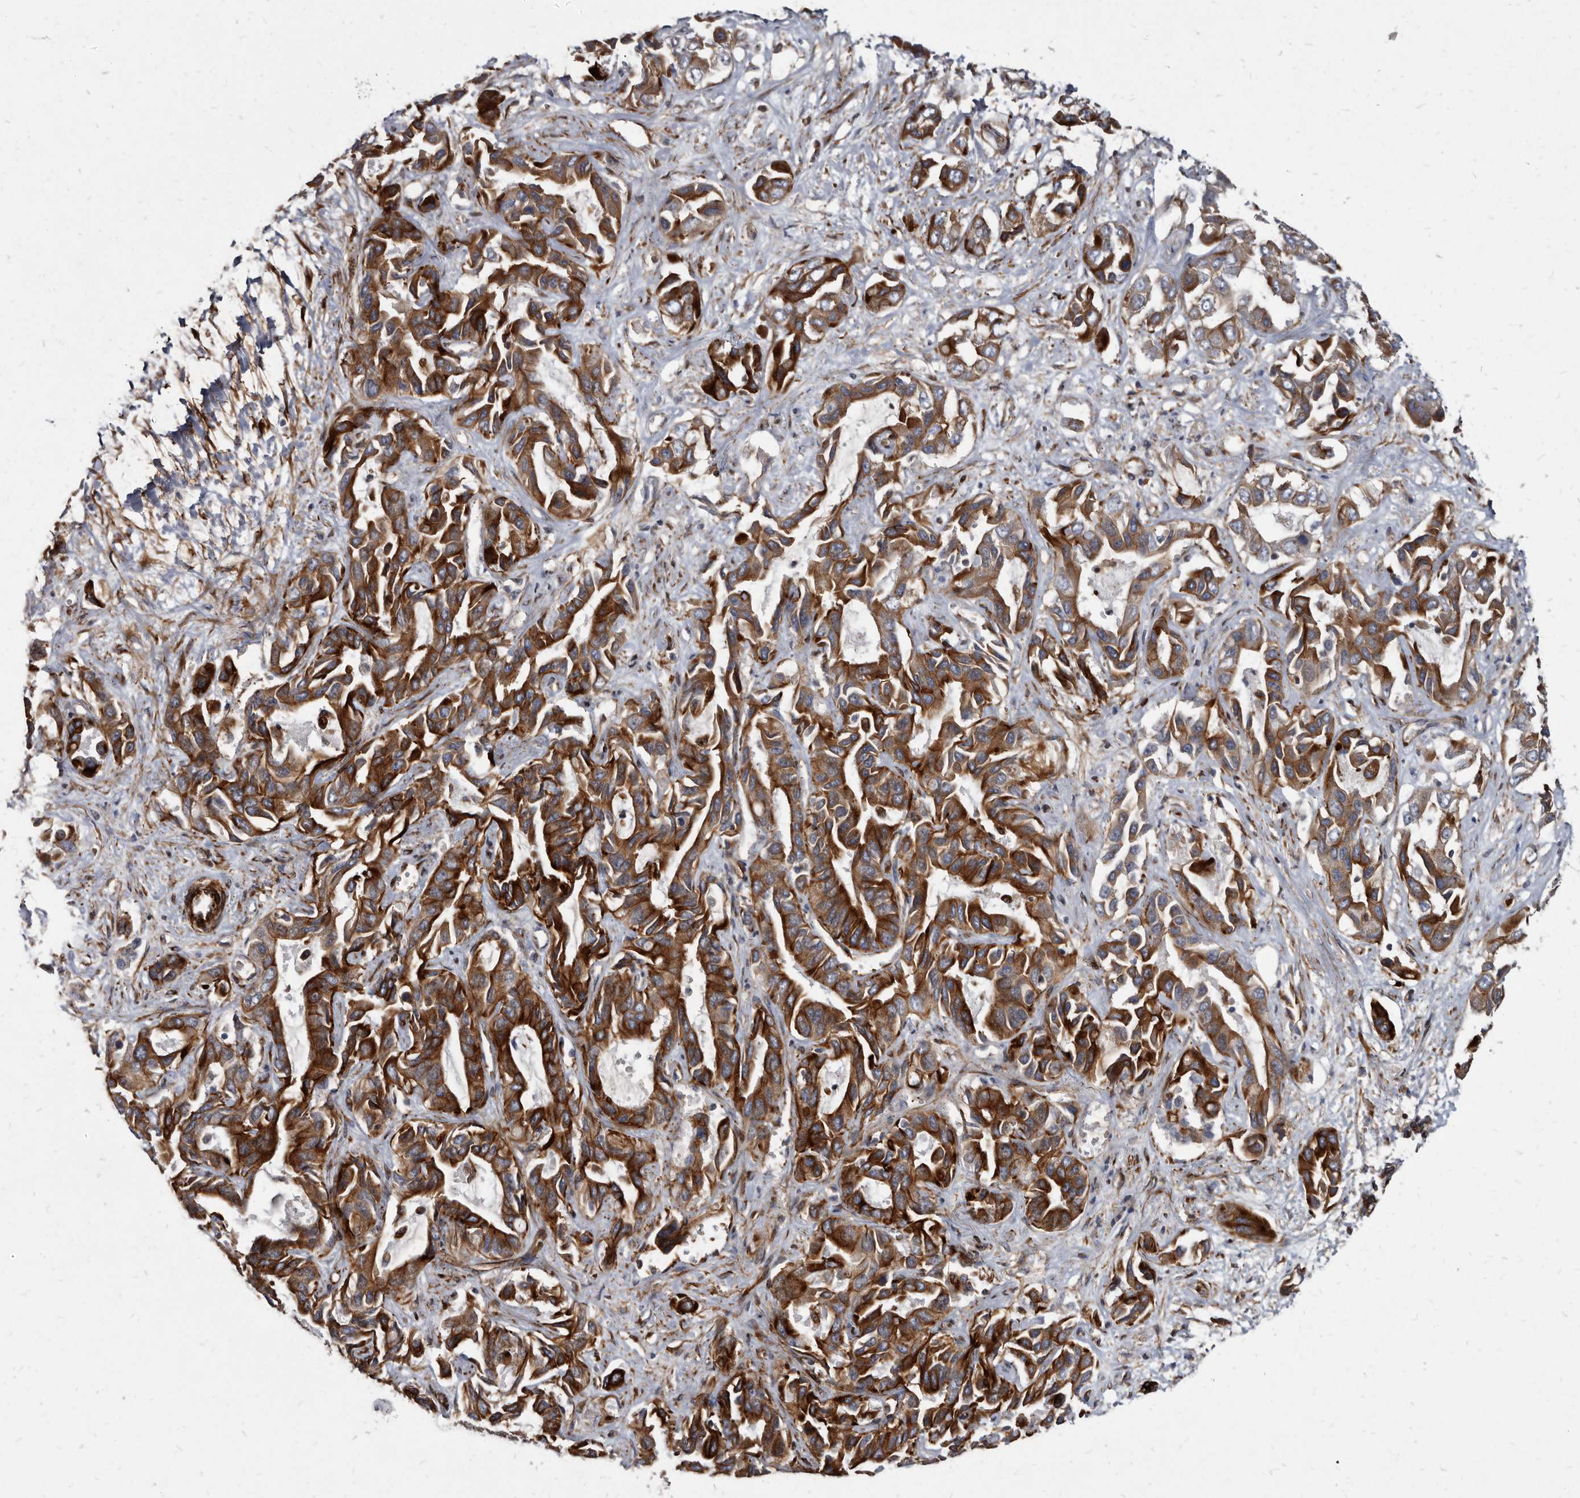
{"staining": {"intensity": "strong", "quantity": ">75%", "location": "cytoplasmic/membranous"}, "tissue": "liver cancer", "cell_type": "Tumor cells", "image_type": "cancer", "snomed": [{"axis": "morphology", "description": "Cholangiocarcinoma"}, {"axis": "topography", "description": "Liver"}], "caption": "Protein analysis of liver cancer tissue exhibits strong cytoplasmic/membranous staining in approximately >75% of tumor cells.", "gene": "KCTD20", "patient": {"sex": "female", "age": 52}}